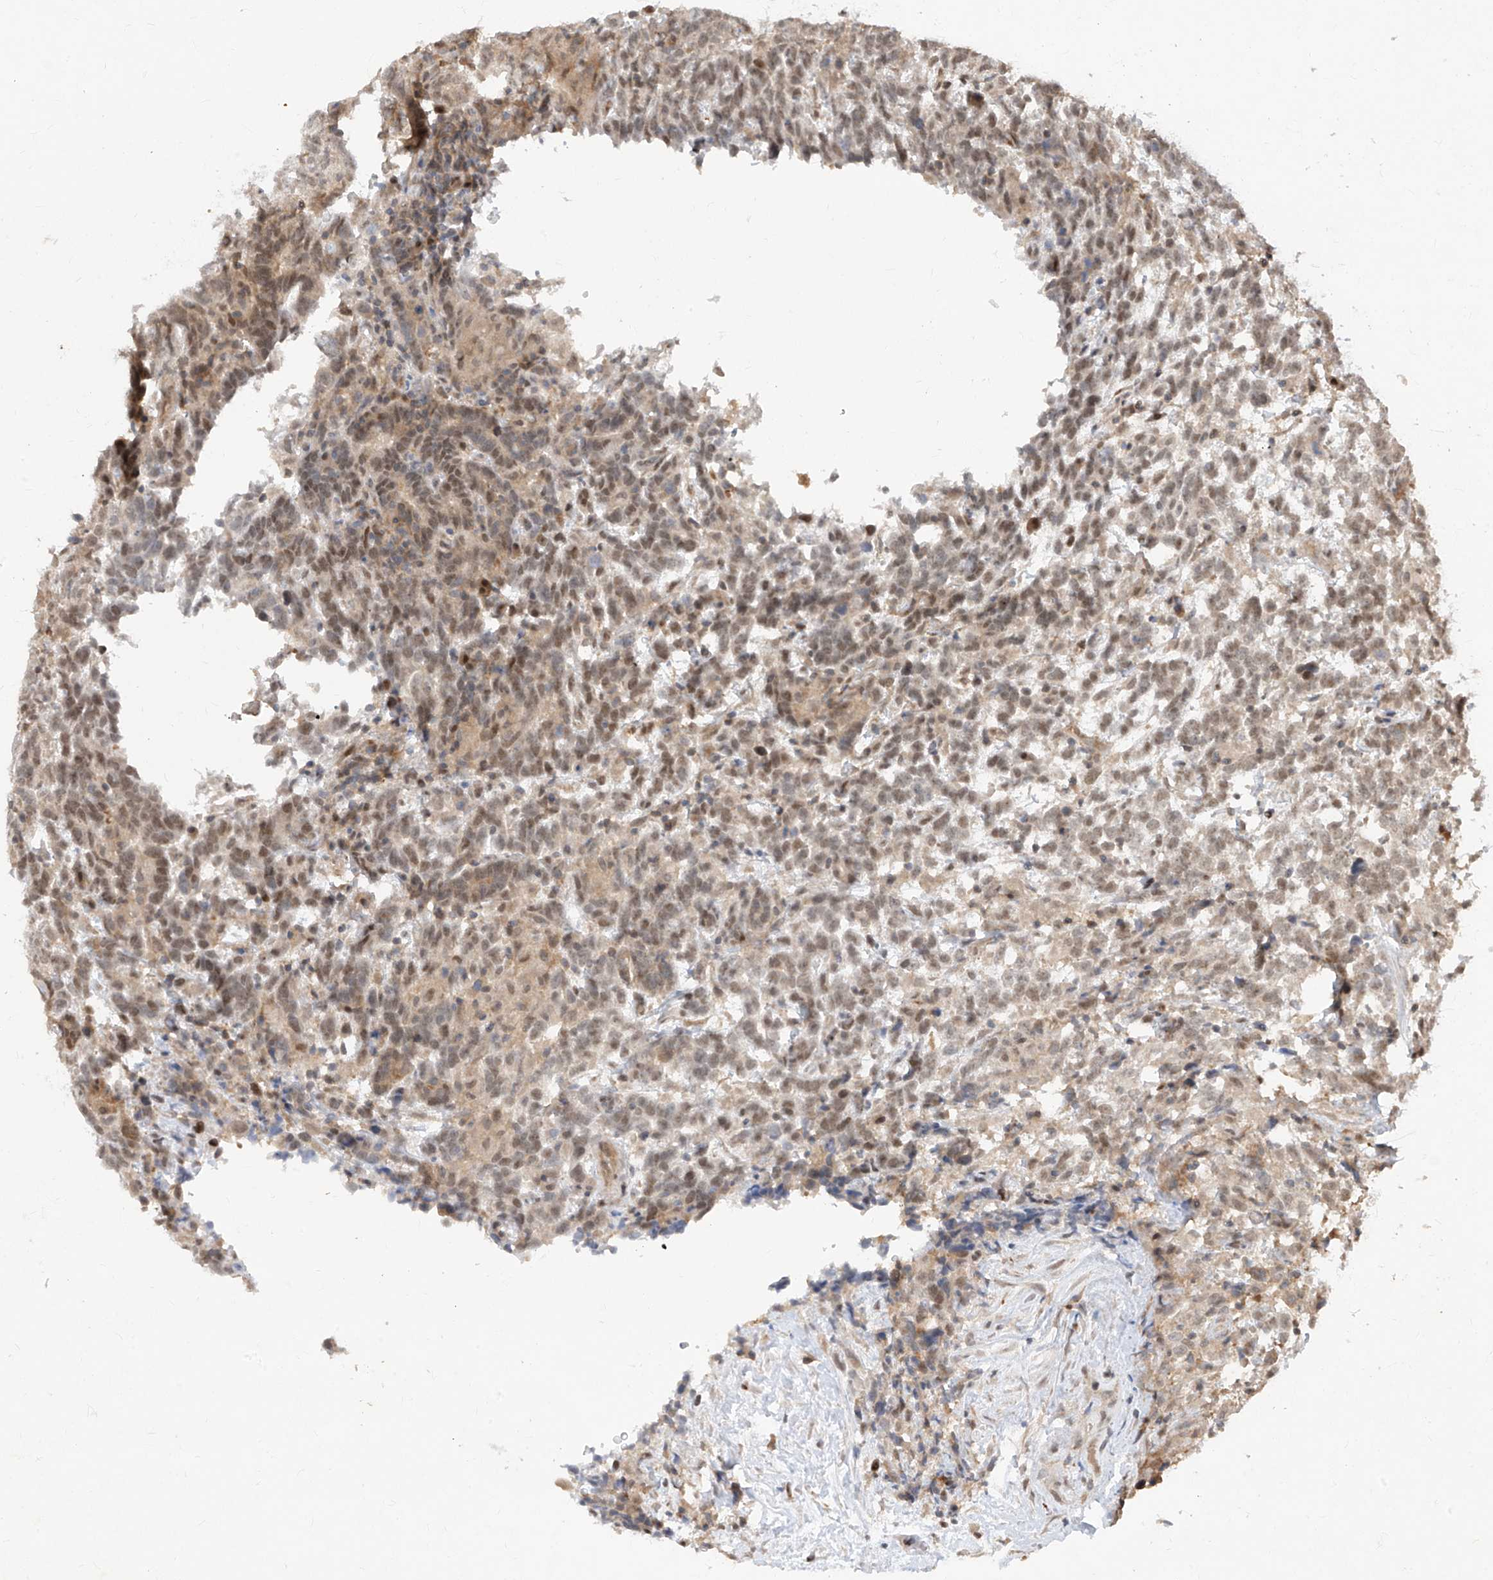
{"staining": {"intensity": "moderate", "quantity": "25%-75%", "location": "nuclear"}, "tissue": "testis cancer", "cell_type": "Tumor cells", "image_type": "cancer", "snomed": [{"axis": "morphology", "description": "Carcinoma, Embryonal, NOS"}, {"axis": "topography", "description": "Testis"}], "caption": "IHC photomicrograph of human testis embryonal carcinoma stained for a protein (brown), which reveals medium levels of moderate nuclear staining in approximately 25%-75% of tumor cells.", "gene": "ZNF358", "patient": {"sex": "male", "age": 26}}